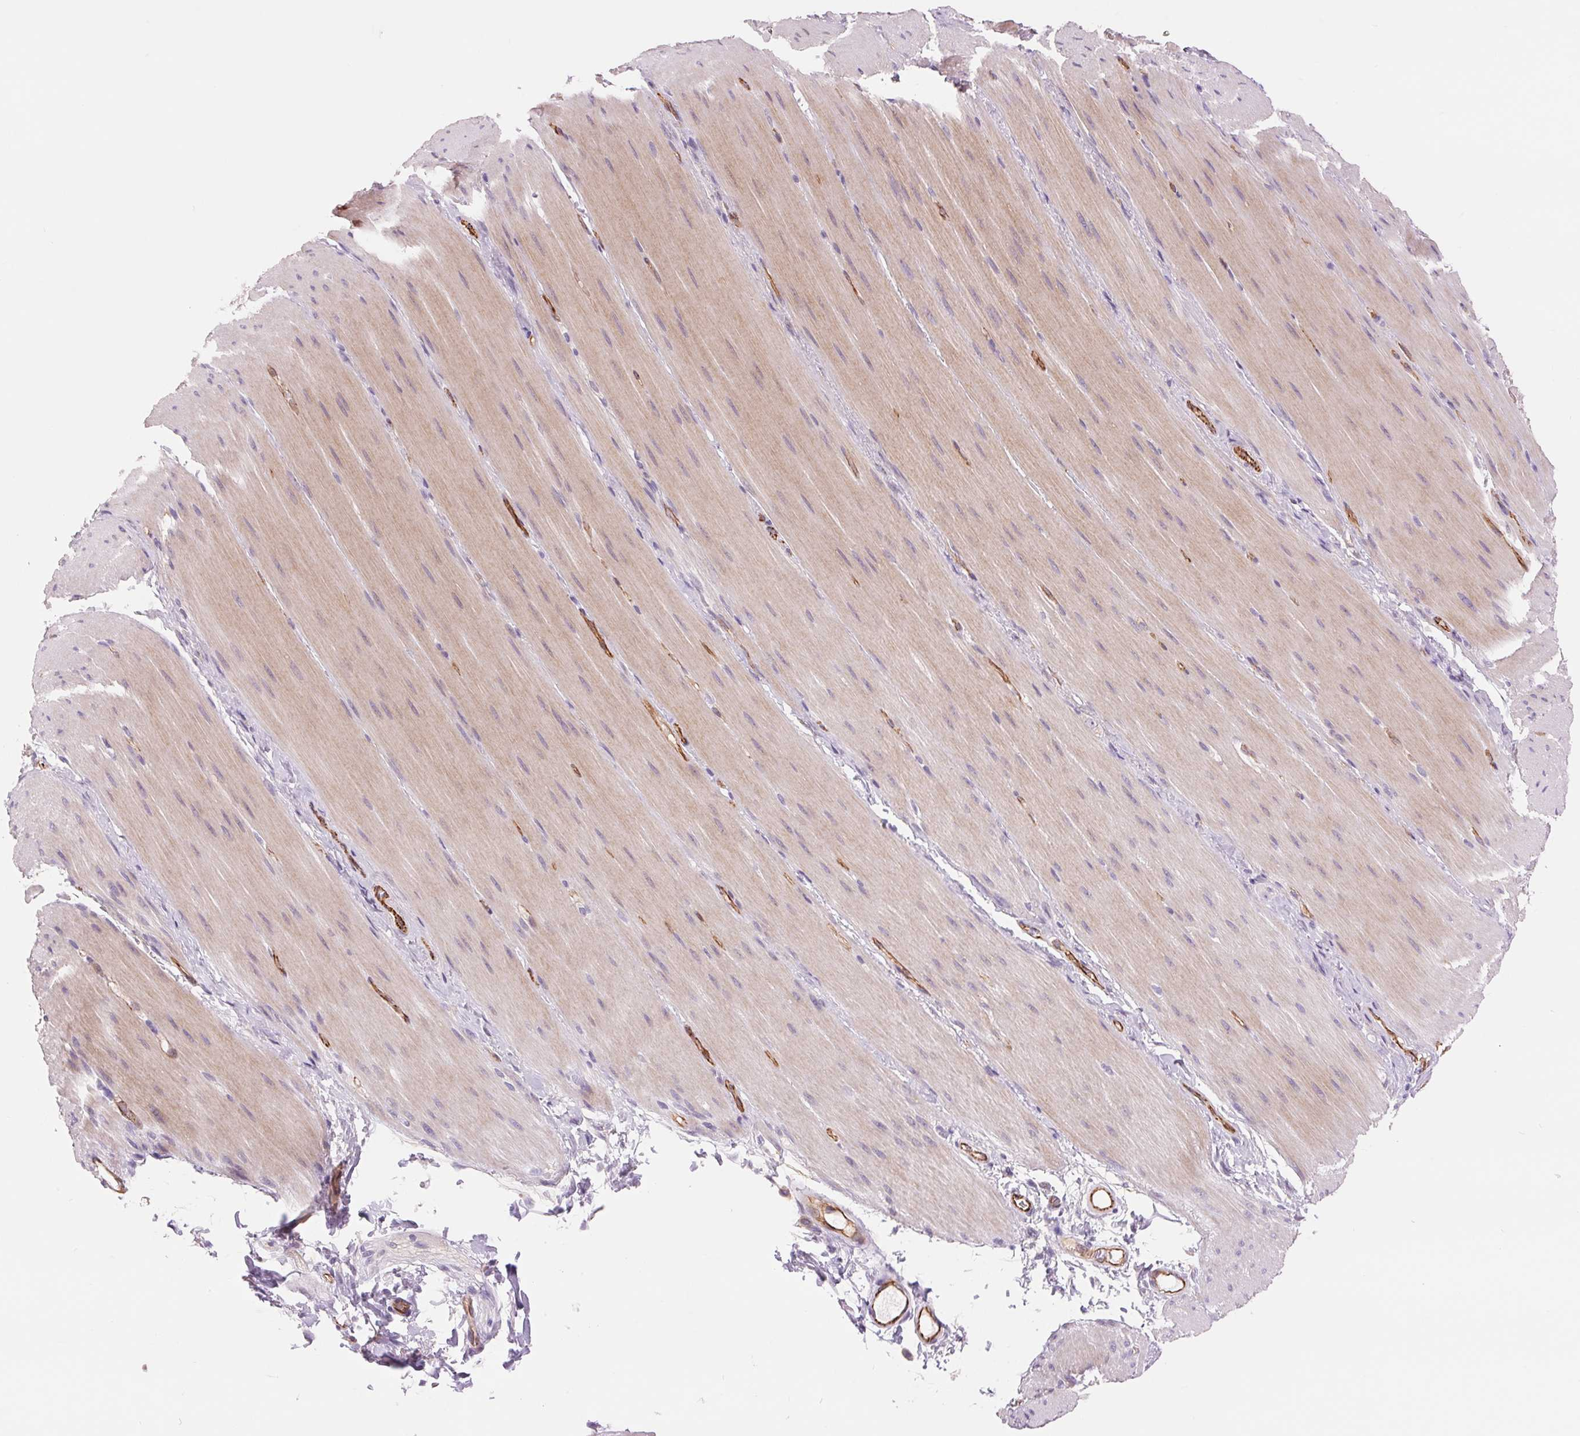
{"staining": {"intensity": "weak", "quantity": "25%-75%", "location": "cytoplasmic/membranous"}, "tissue": "smooth muscle", "cell_type": "Smooth muscle cells", "image_type": "normal", "snomed": [{"axis": "morphology", "description": "Normal tissue, NOS"}, {"axis": "topography", "description": "Smooth muscle"}, {"axis": "topography", "description": "Colon"}], "caption": "Immunohistochemistry image of benign human smooth muscle stained for a protein (brown), which shows low levels of weak cytoplasmic/membranous positivity in about 25%-75% of smooth muscle cells.", "gene": "DIXDC1", "patient": {"sex": "male", "age": 73}}